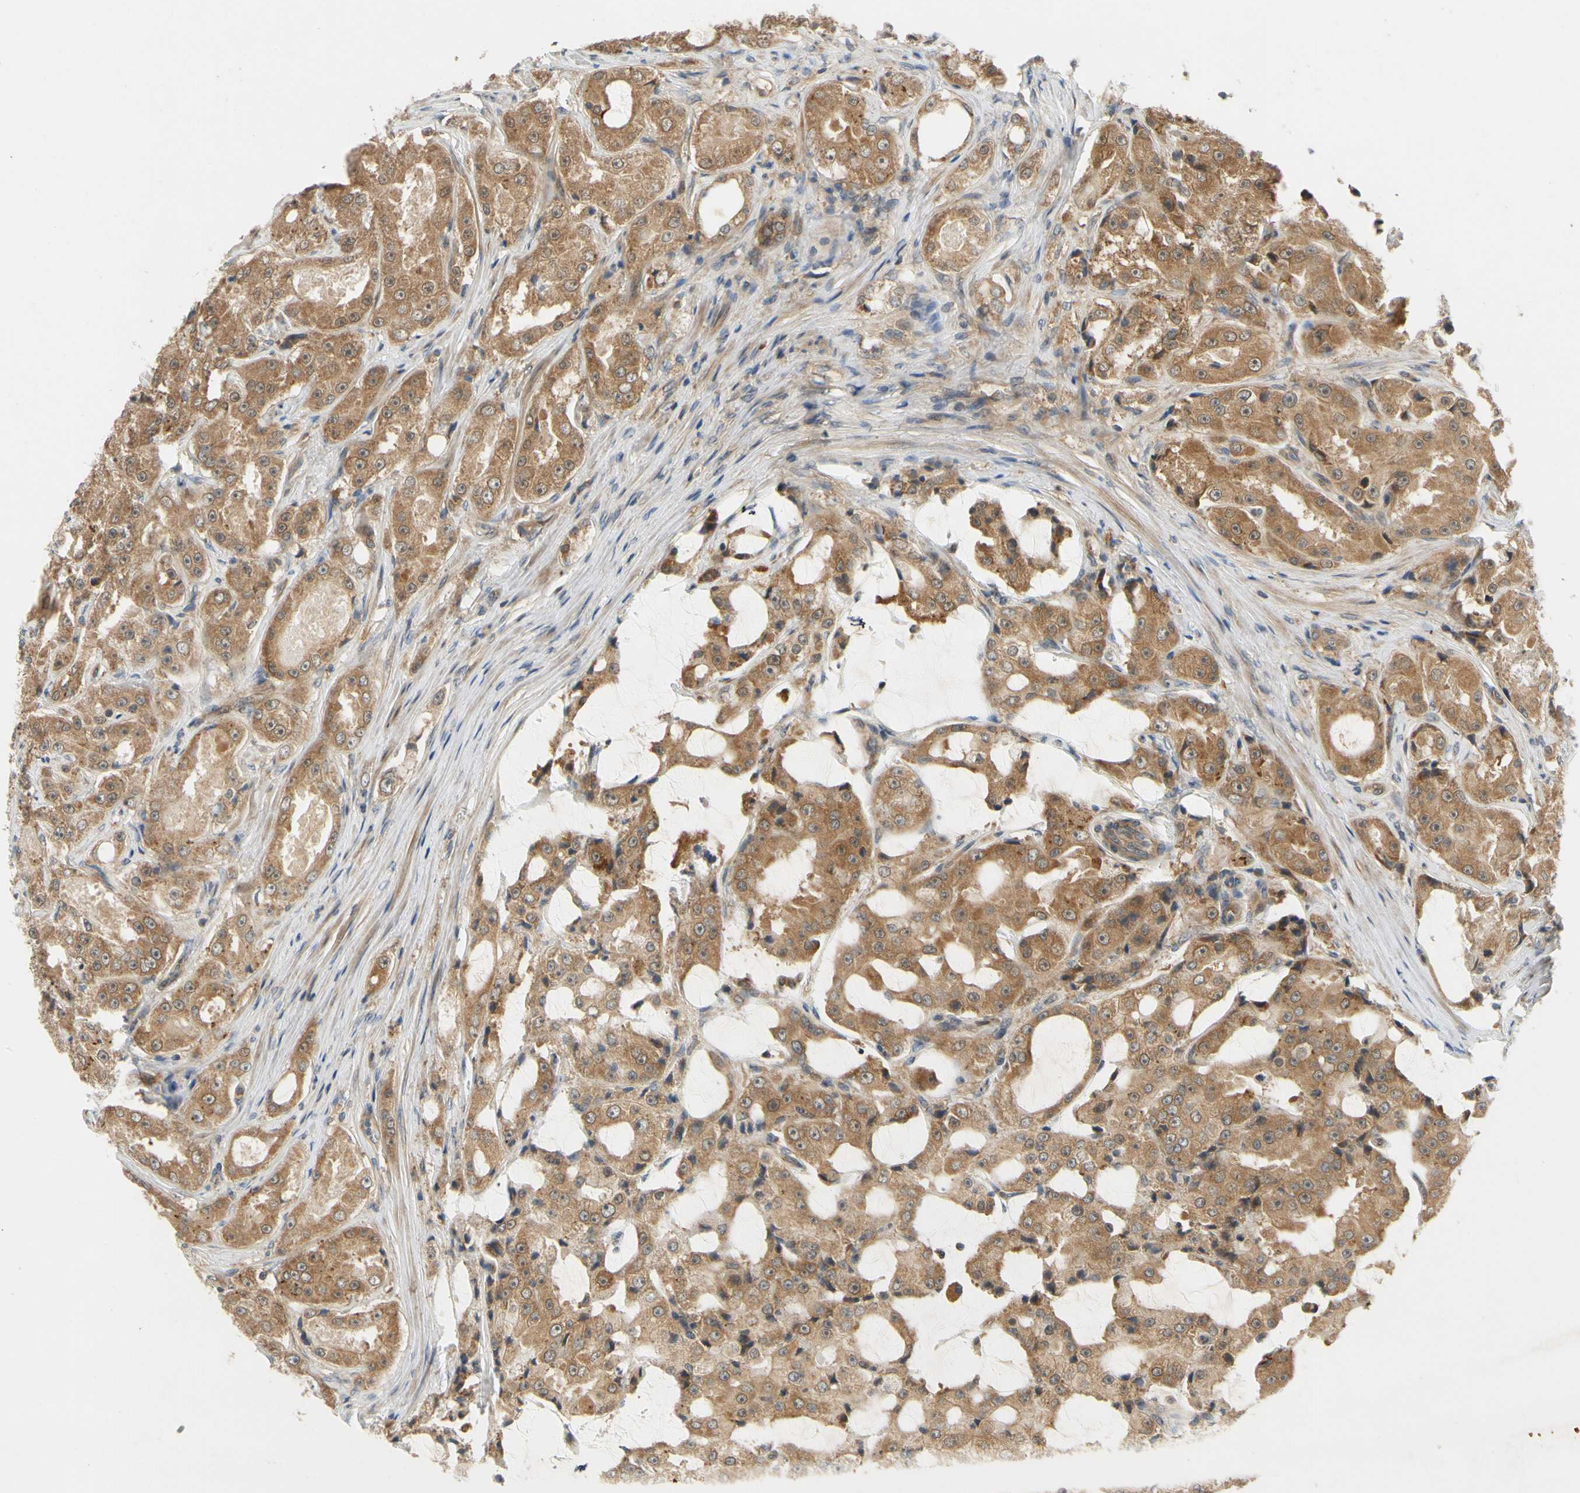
{"staining": {"intensity": "moderate", "quantity": ">75%", "location": "cytoplasmic/membranous"}, "tissue": "prostate cancer", "cell_type": "Tumor cells", "image_type": "cancer", "snomed": [{"axis": "morphology", "description": "Adenocarcinoma, High grade"}, {"axis": "topography", "description": "Prostate"}], "caption": "There is medium levels of moderate cytoplasmic/membranous positivity in tumor cells of adenocarcinoma (high-grade) (prostate), as demonstrated by immunohistochemical staining (brown color).", "gene": "TDRP", "patient": {"sex": "male", "age": 73}}